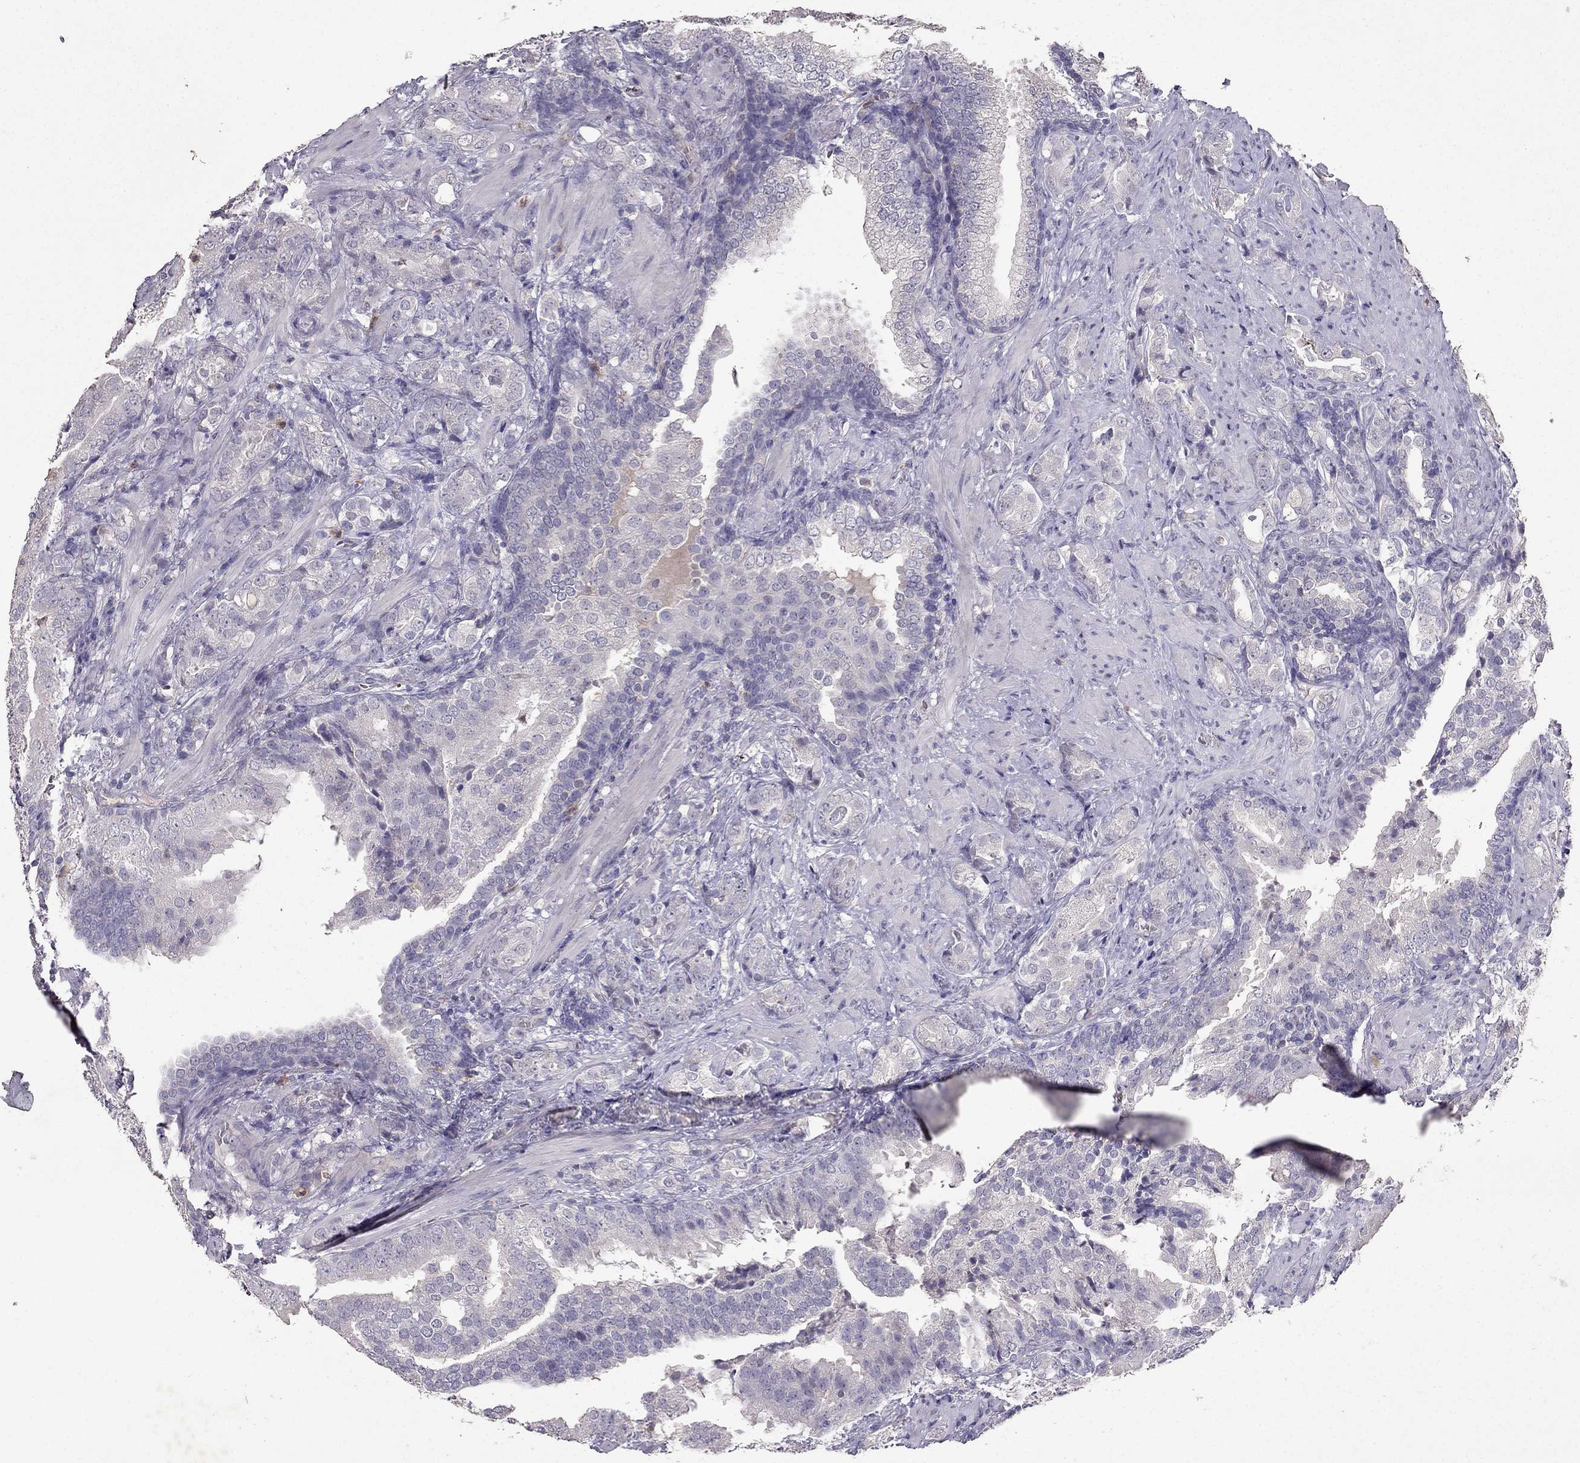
{"staining": {"intensity": "negative", "quantity": "none", "location": "none"}, "tissue": "prostate cancer", "cell_type": "Tumor cells", "image_type": "cancer", "snomed": [{"axis": "morphology", "description": "Adenocarcinoma, NOS"}, {"axis": "topography", "description": "Prostate"}], "caption": "High power microscopy micrograph of an immunohistochemistry (IHC) micrograph of prostate cancer (adenocarcinoma), revealing no significant staining in tumor cells.", "gene": "RFLNB", "patient": {"sex": "male", "age": 57}}